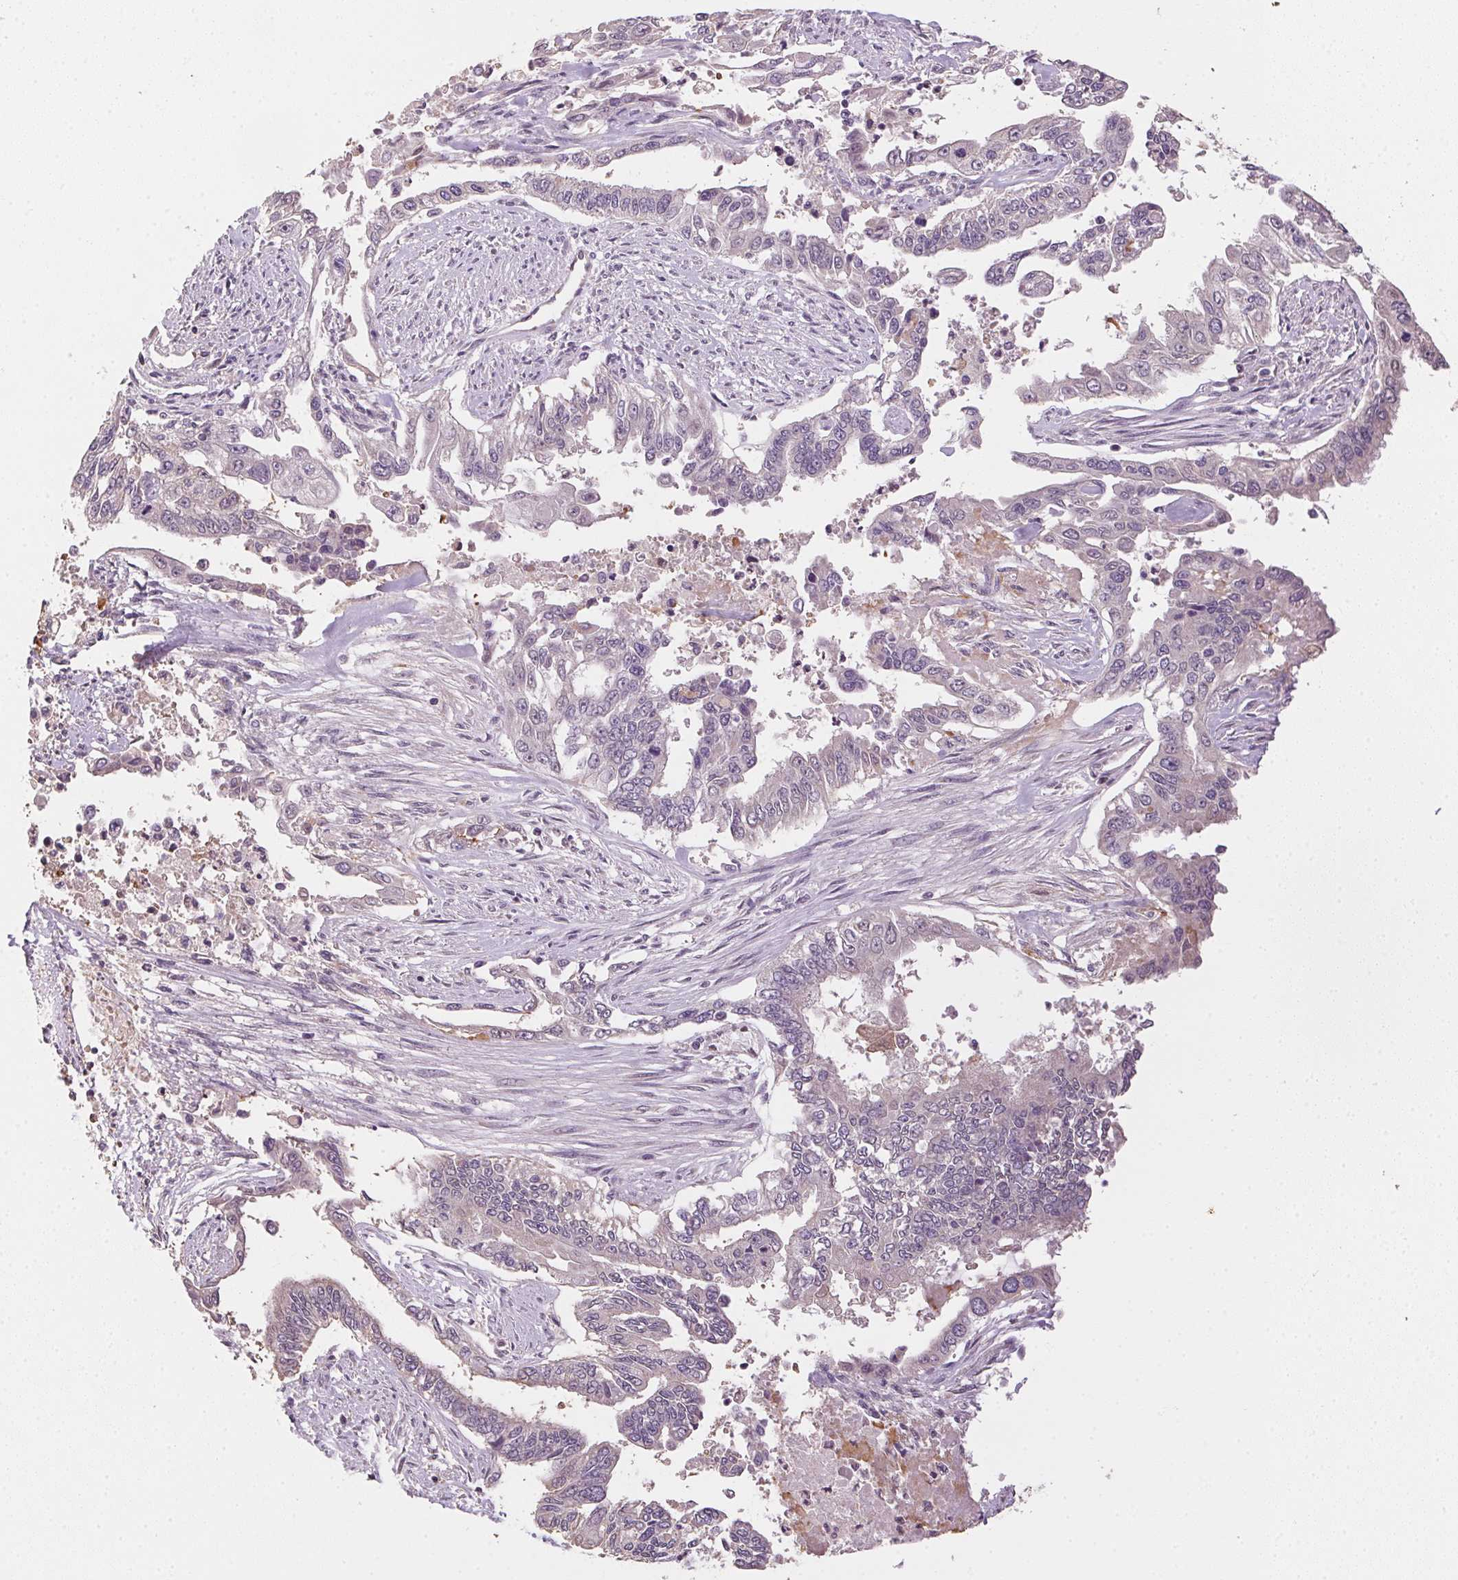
{"staining": {"intensity": "weak", "quantity": "<25%", "location": "cytoplasmic/membranous"}, "tissue": "endometrial cancer", "cell_type": "Tumor cells", "image_type": "cancer", "snomed": [{"axis": "morphology", "description": "Adenocarcinoma, NOS"}, {"axis": "topography", "description": "Uterus"}], "caption": "Adenocarcinoma (endometrial) was stained to show a protein in brown. There is no significant positivity in tumor cells.", "gene": "ALDH8A1", "patient": {"sex": "female", "age": 59}}